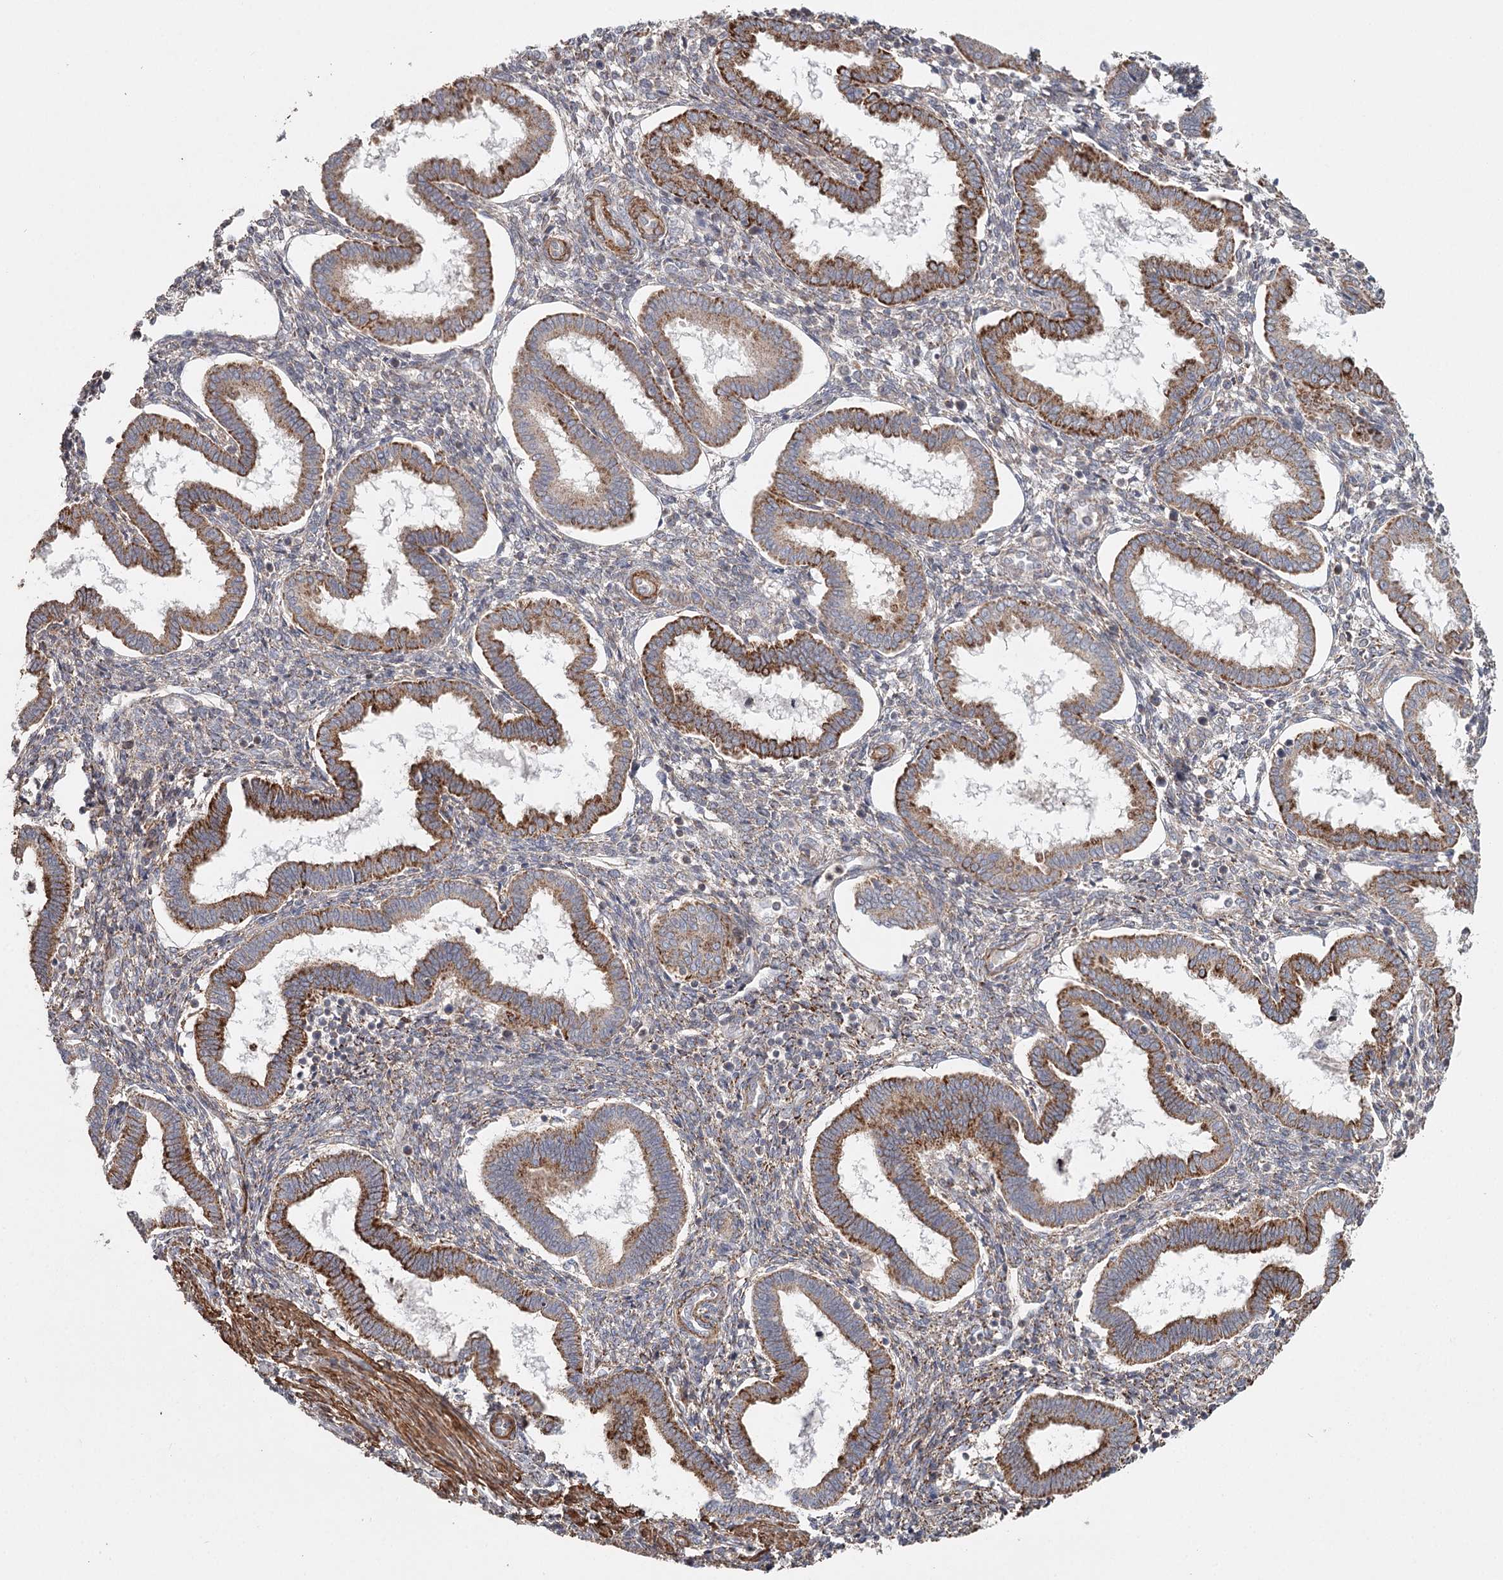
{"staining": {"intensity": "weak", "quantity": "25%-75%", "location": "cytoplasmic/membranous"}, "tissue": "endometrium", "cell_type": "Cells in endometrial stroma", "image_type": "normal", "snomed": [{"axis": "morphology", "description": "Normal tissue, NOS"}, {"axis": "topography", "description": "Endometrium"}], "caption": "Benign endometrium reveals weak cytoplasmic/membranous positivity in about 25%-75% of cells in endometrial stroma, visualized by immunohistochemistry.", "gene": "DHRS9", "patient": {"sex": "female", "age": 24}}